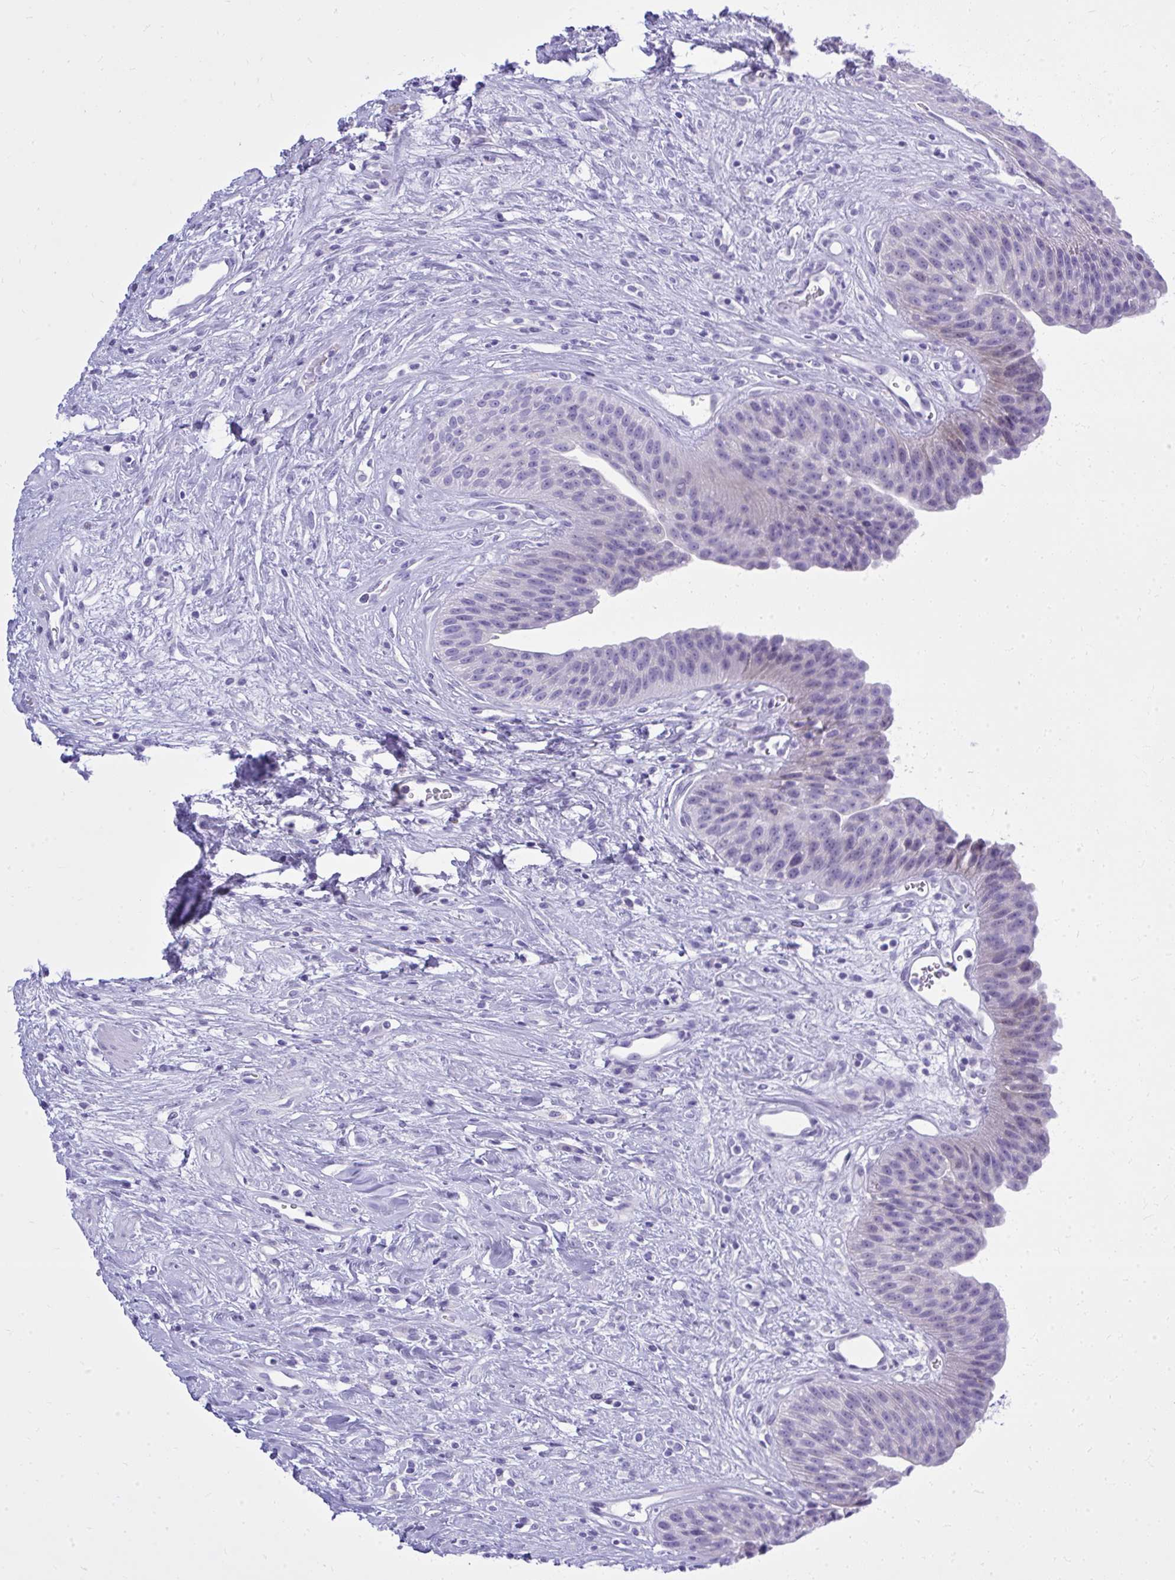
{"staining": {"intensity": "negative", "quantity": "none", "location": "none"}, "tissue": "urinary bladder", "cell_type": "Urothelial cells", "image_type": "normal", "snomed": [{"axis": "morphology", "description": "Normal tissue, NOS"}, {"axis": "topography", "description": "Urinary bladder"}], "caption": "A histopathology image of human urinary bladder is negative for staining in urothelial cells. Brightfield microscopy of immunohistochemistry stained with DAB (3,3'-diaminobenzidine) (brown) and hematoxylin (blue), captured at high magnification.", "gene": "BCL6B", "patient": {"sex": "female", "age": 56}}